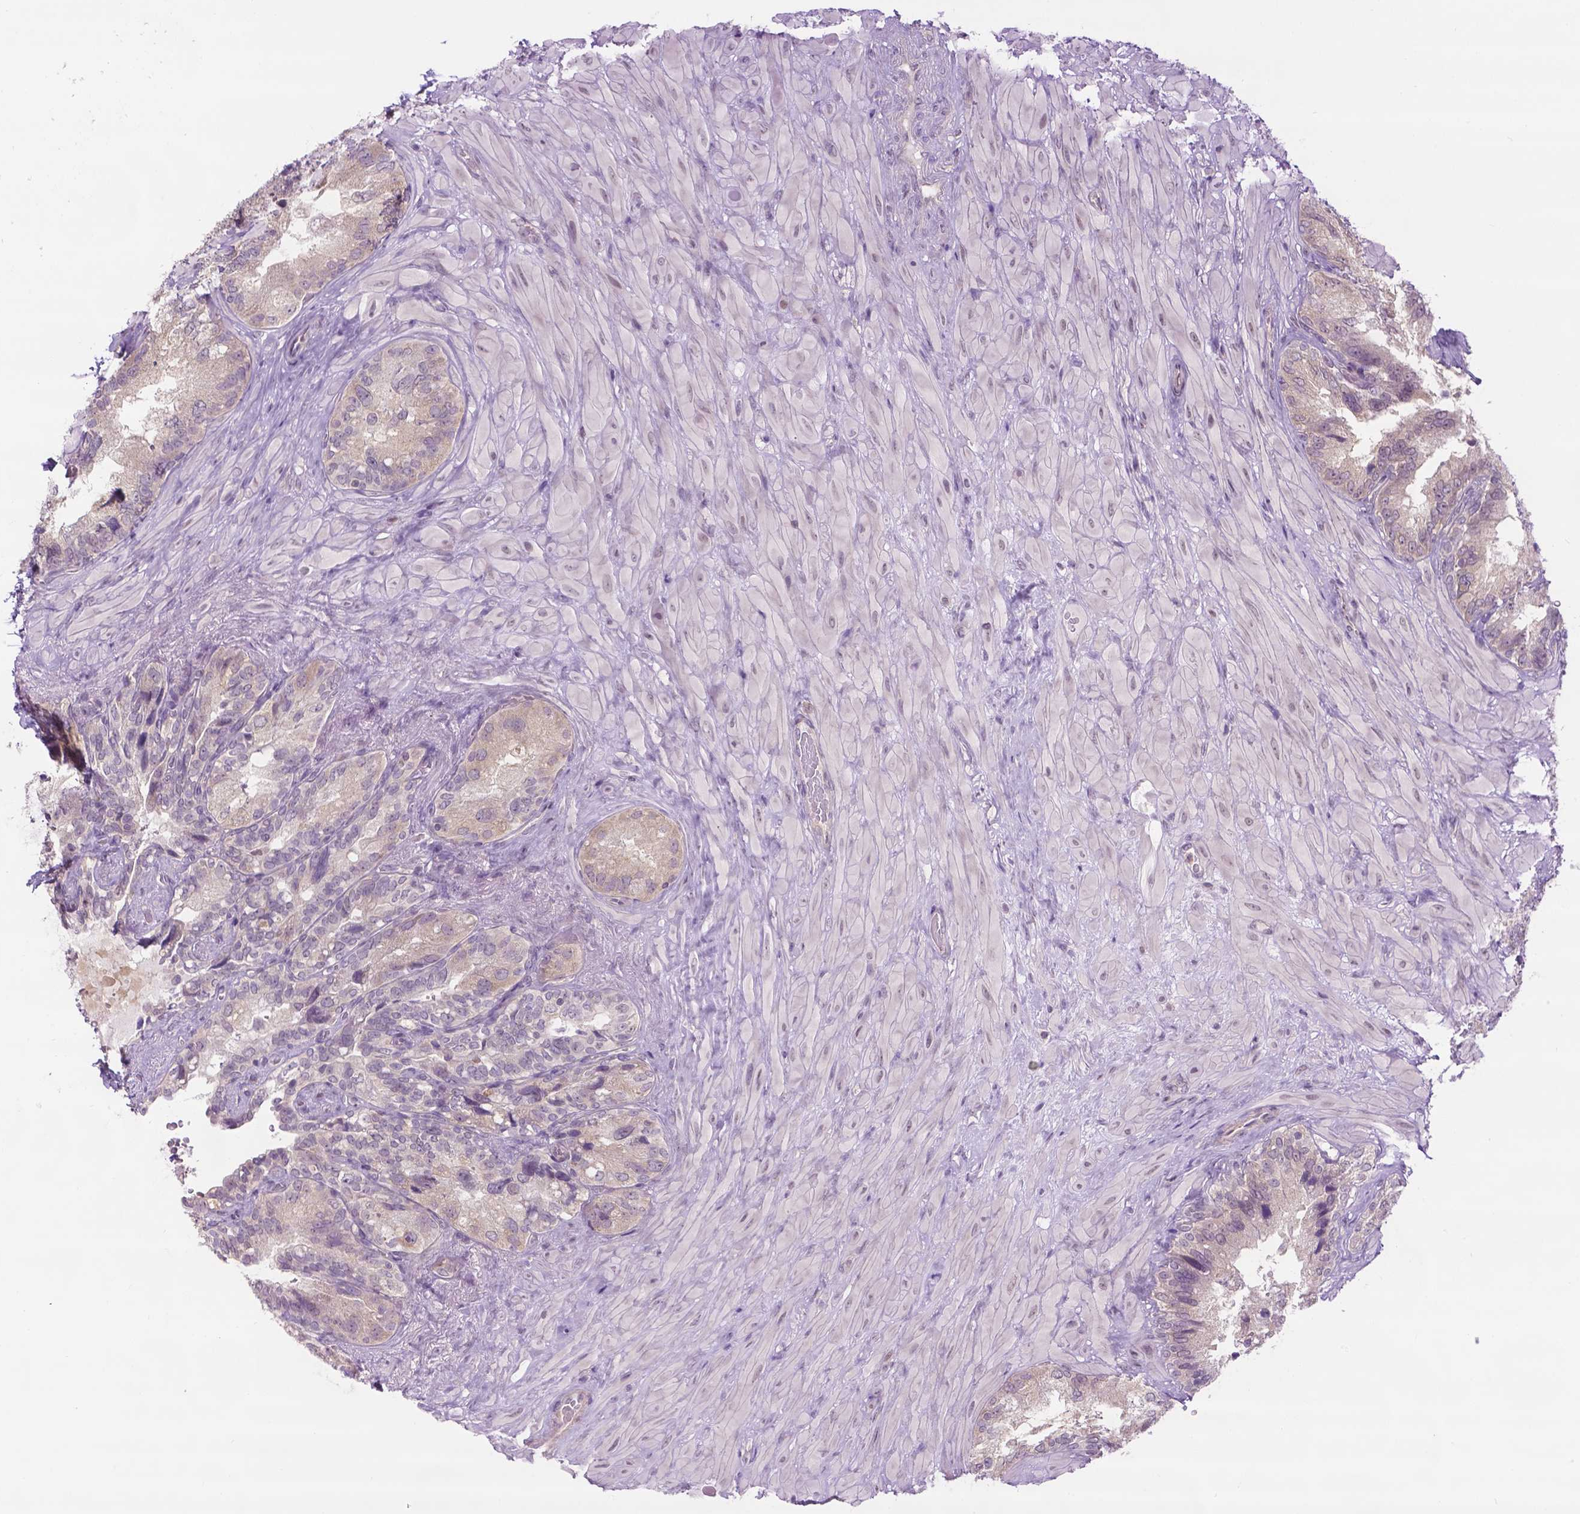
{"staining": {"intensity": "weak", "quantity": "<25%", "location": "cytoplasmic/membranous"}, "tissue": "seminal vesicle", "cell_type": "Glandular cells", "image_type": "normal", "snomed": [{"axis": "morphology", "description": "Normal tissue, NOS"}, {"axis": "topography", "description": "Seminal veicle"}], "caption": "DAB (3,3'-diaminobenzidine) immunohistochemical staining of unremarkable seminal vesicle shows no significant positivity in glandular cells. (Stains: DAB (3,3'-diaminobenzidine) IHC with hematoxylin counter stain, Microscopy: brightfield microscopy at high magnification).", "gene": "DENND4A", "patient": {"sex": "male", "age": 69}}